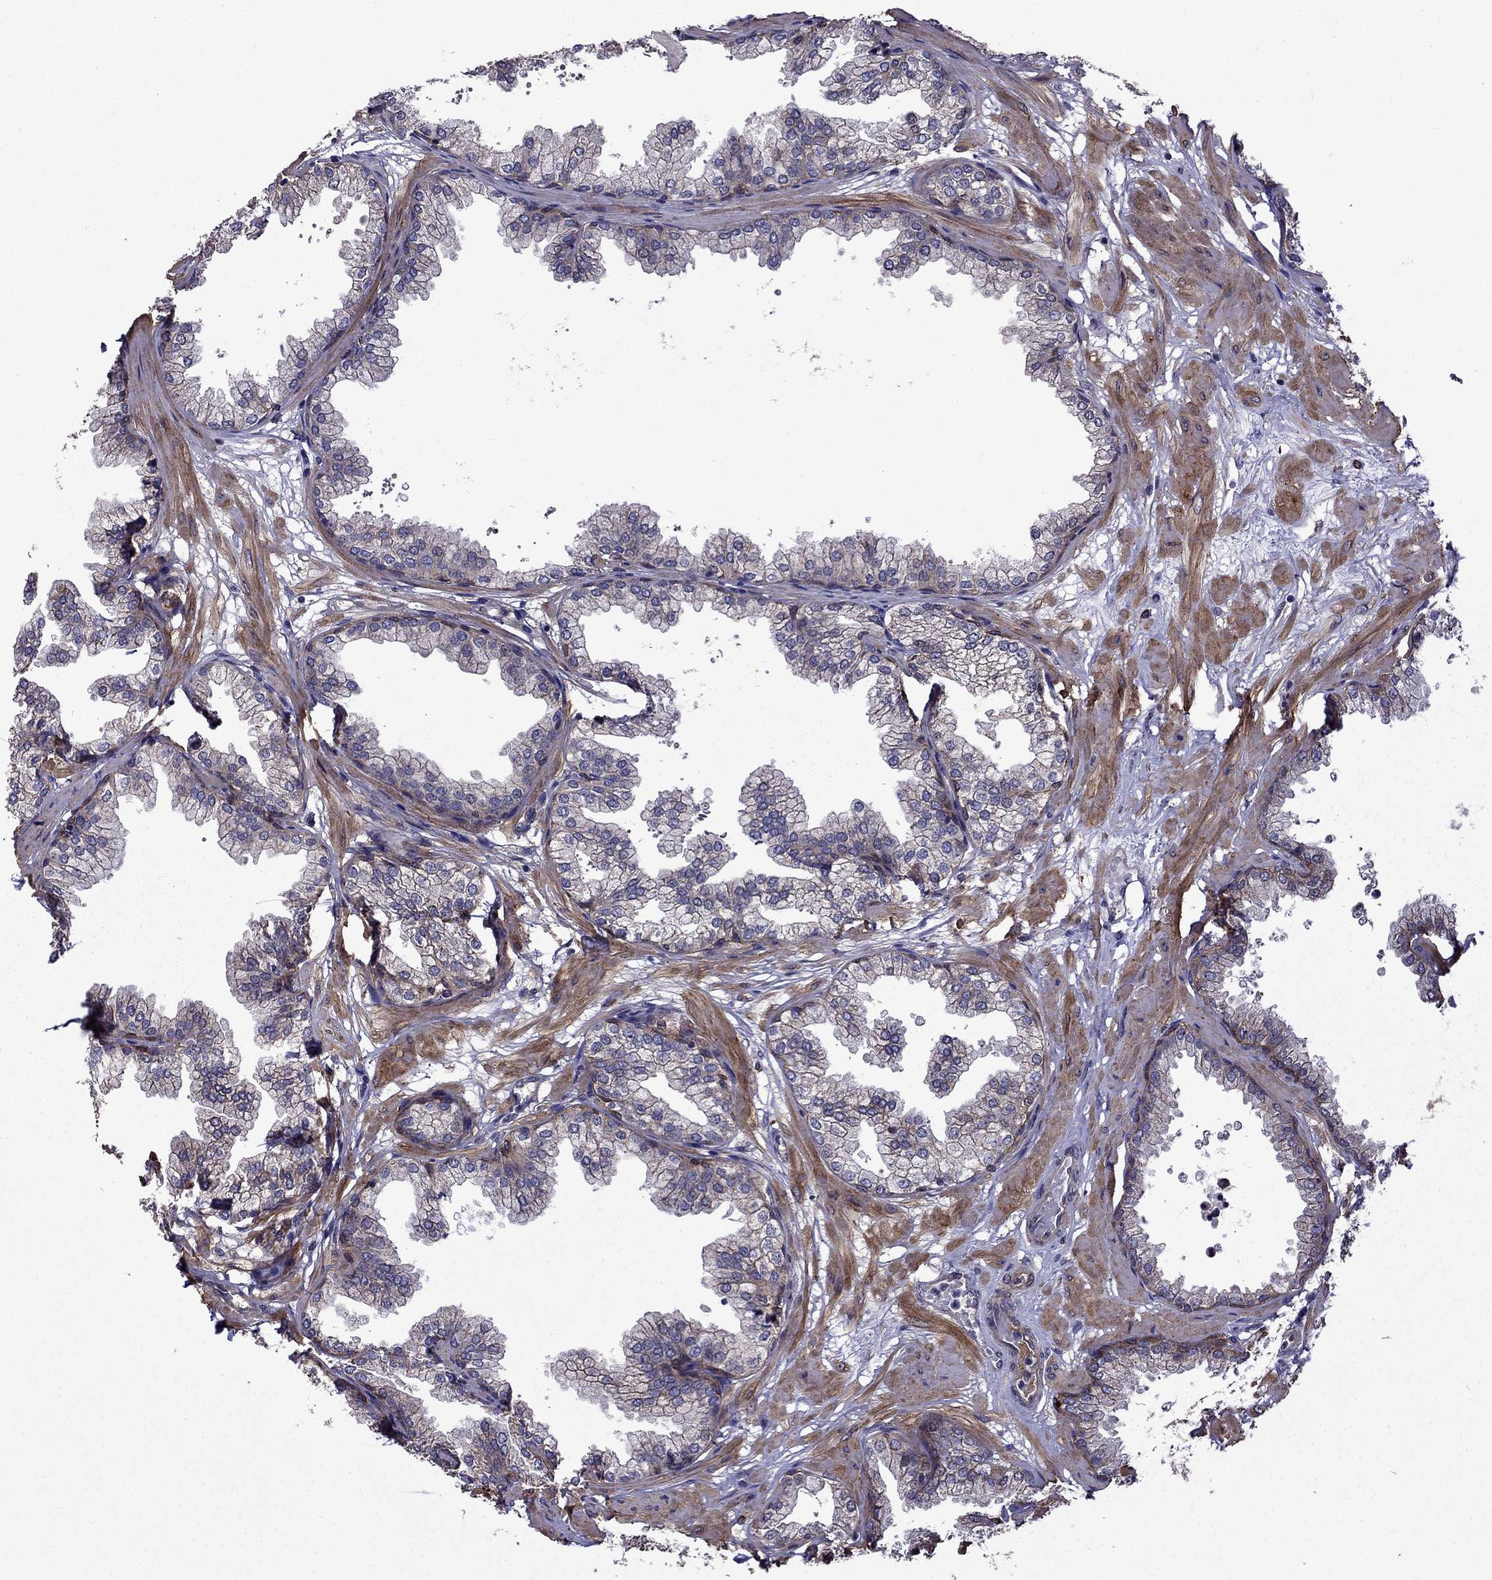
{"staining": {"intensity": "negative", "quantity": "none", "location": "none"}, "tissue": "prostate", "cell_type": "Glandular cells", "image_type": "normal", "snomed": [{"axis": "morphology", "description": "Normal tissue, NOS"}, {"axis": "topography", "description": "Prostate"}], "caption": "An image of prostate stained for a protein displays no brown staining in glandular cells. The staining was performed using DAB (3,3'-diaminobenzidine) to visualize the protein expression in brown, while the nuclei were stained in blue with hematoxylin (Magnification: 20x).", "gene": "ITGB1", "patient": {"sex": "male", "age": 37}}